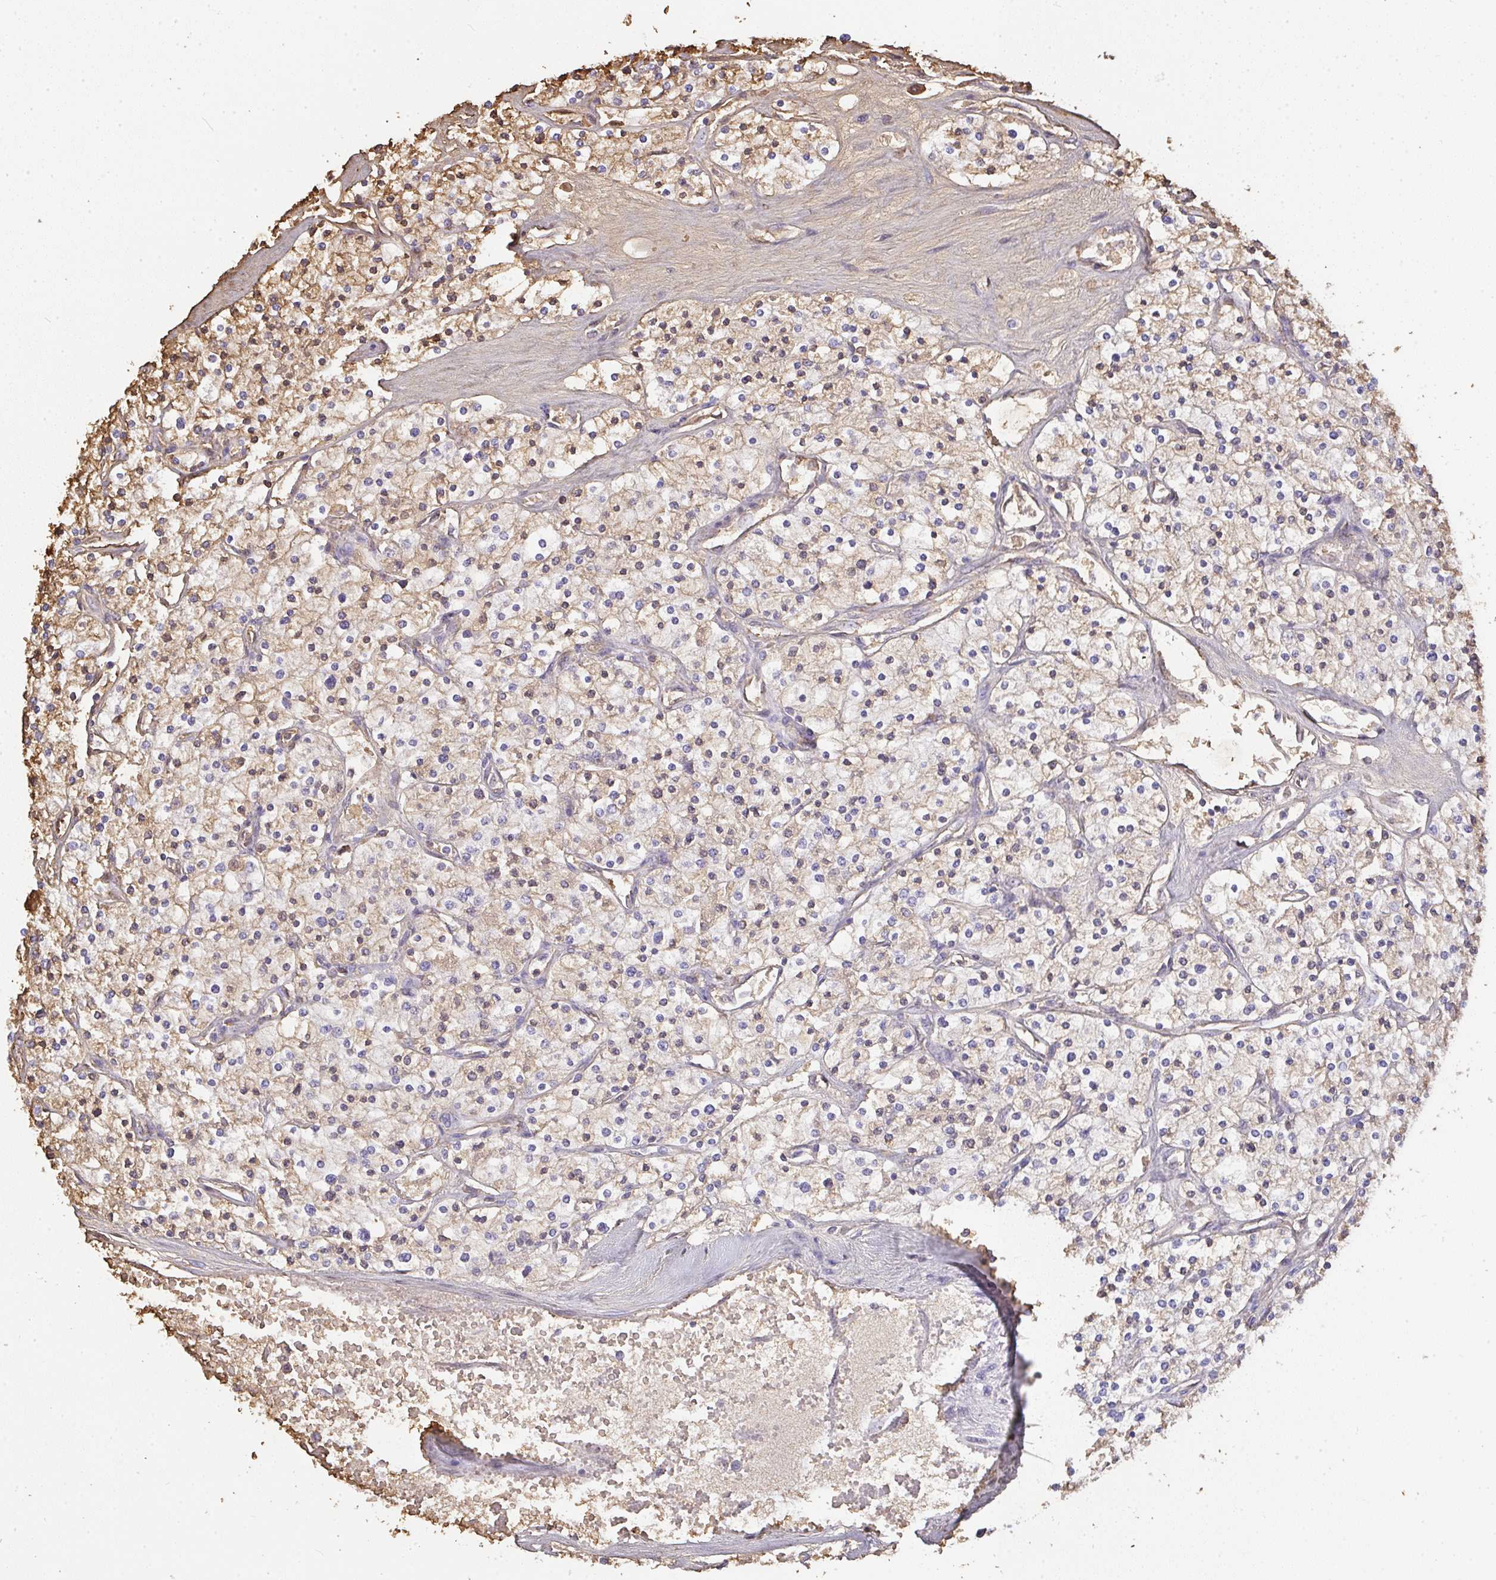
{"staining": {"intensity": "moderate", "quantity": "25%-75%", "location": "cytoplasmic/membranous"}, "tissue": "renal cancer", "cell_type": "Tumor cells", "image_type": "cancer", "snomed": [{"axis": "morphology", "description": "Adenocarcinoma, NOS"}, {"axis": "topography", "description": "Kidney"}], "caption": "DAB (3,3'-diaminobenzidine) immunohistochemical staining of renal cancer shows moderate cytoplasmic/membranous protein expression in about 25%-75% of tumor cells.", "gene": "SMYD5", "patient": {"sex": "male", "age": 80}}